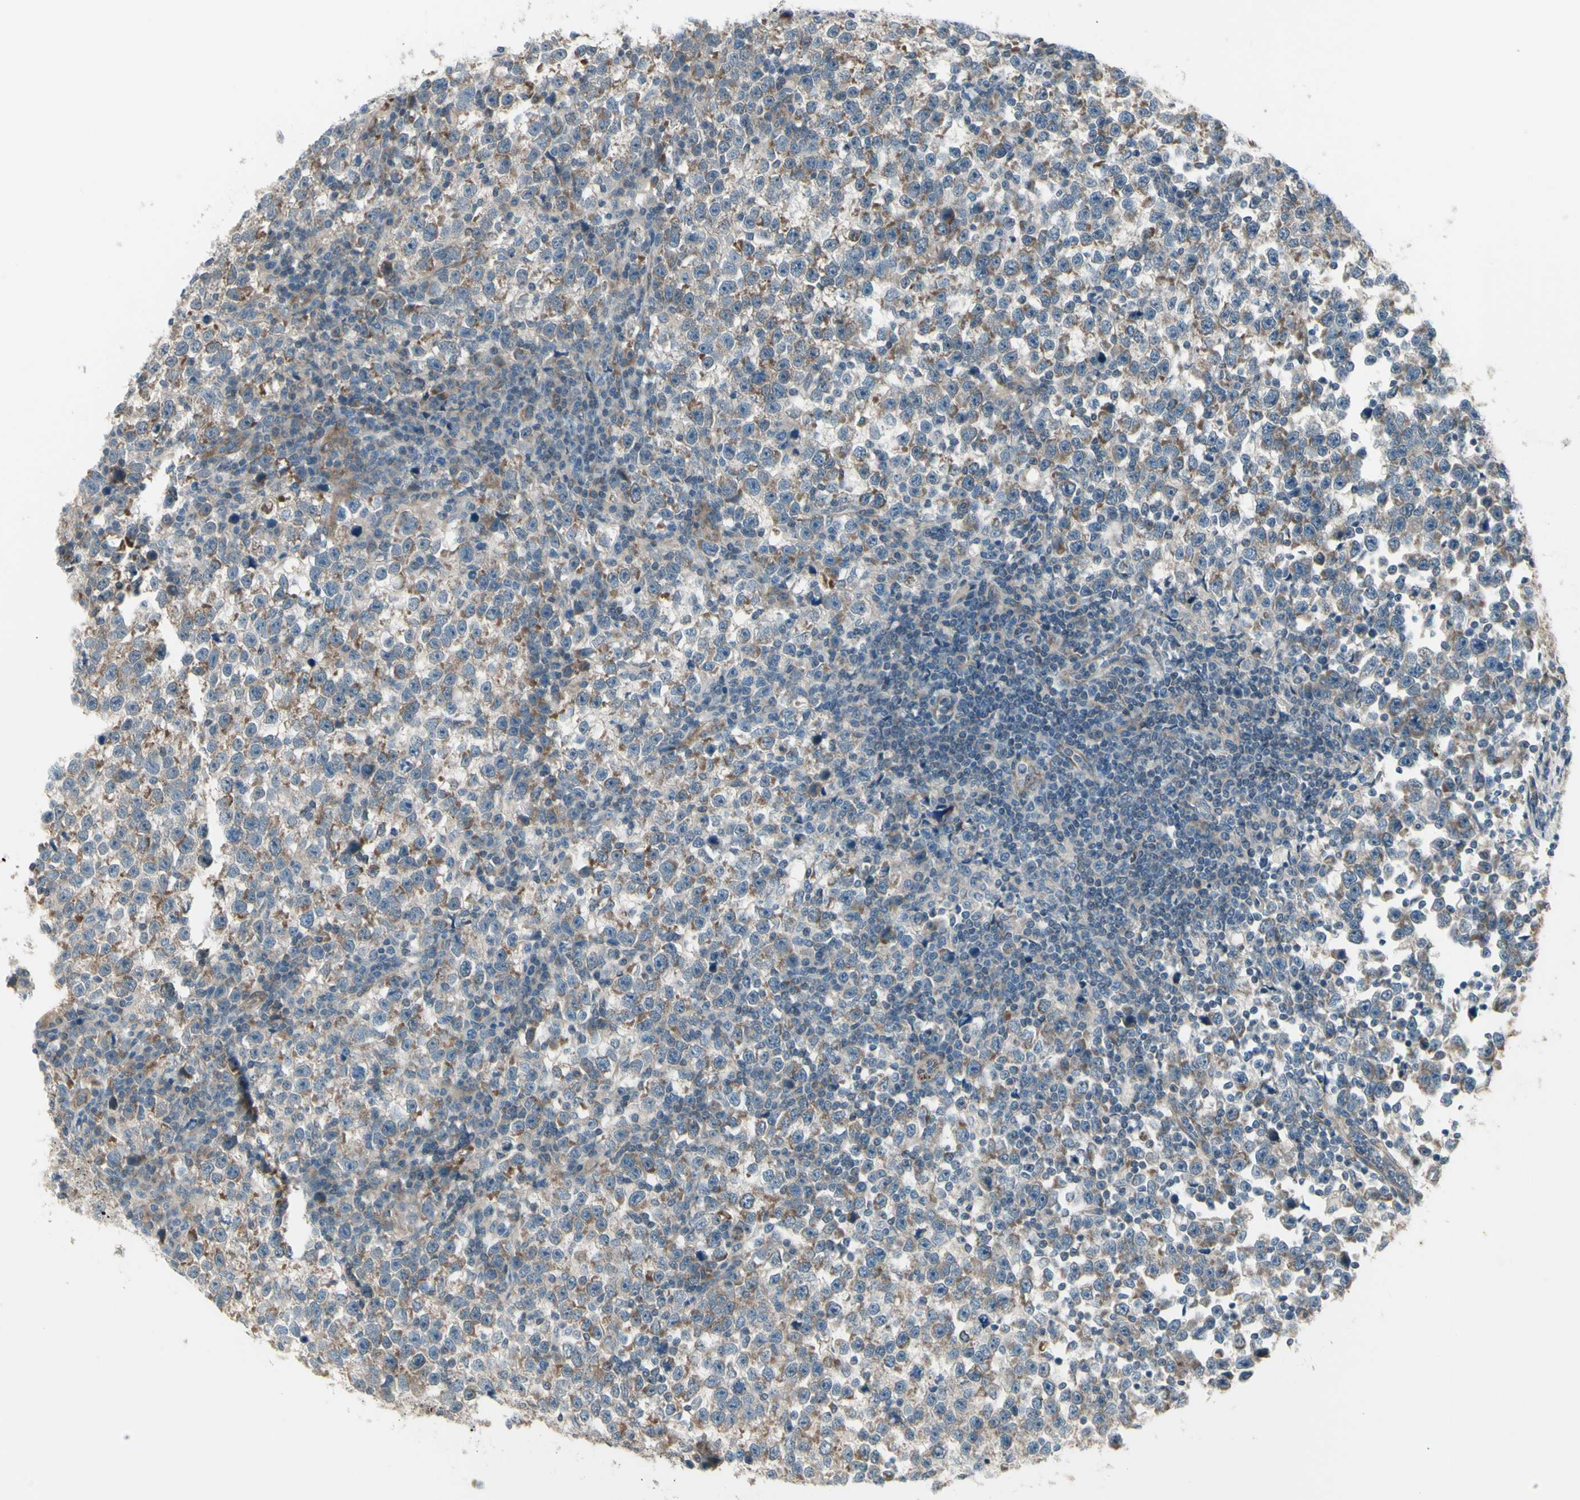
{"staining": {"intensity": "negative", "quantity": "none", "location": "none"}, "tissue": "testis cancer", "cell_type": "Tumor cells", "image_type": "cancer", "snomed": [{"axis": "morphology", "description": "Seminoma, NOS"}, {"axis": "topography", "description": "Testis"}], "caption": "DAB (3,3'-diaminobenzidine) immunohistochemical staining of testis cancer (seminoma) displays no significant positivity in tumor cells.", "gene": "NAXD", "patient": {"sex": "male", "age": 43}}